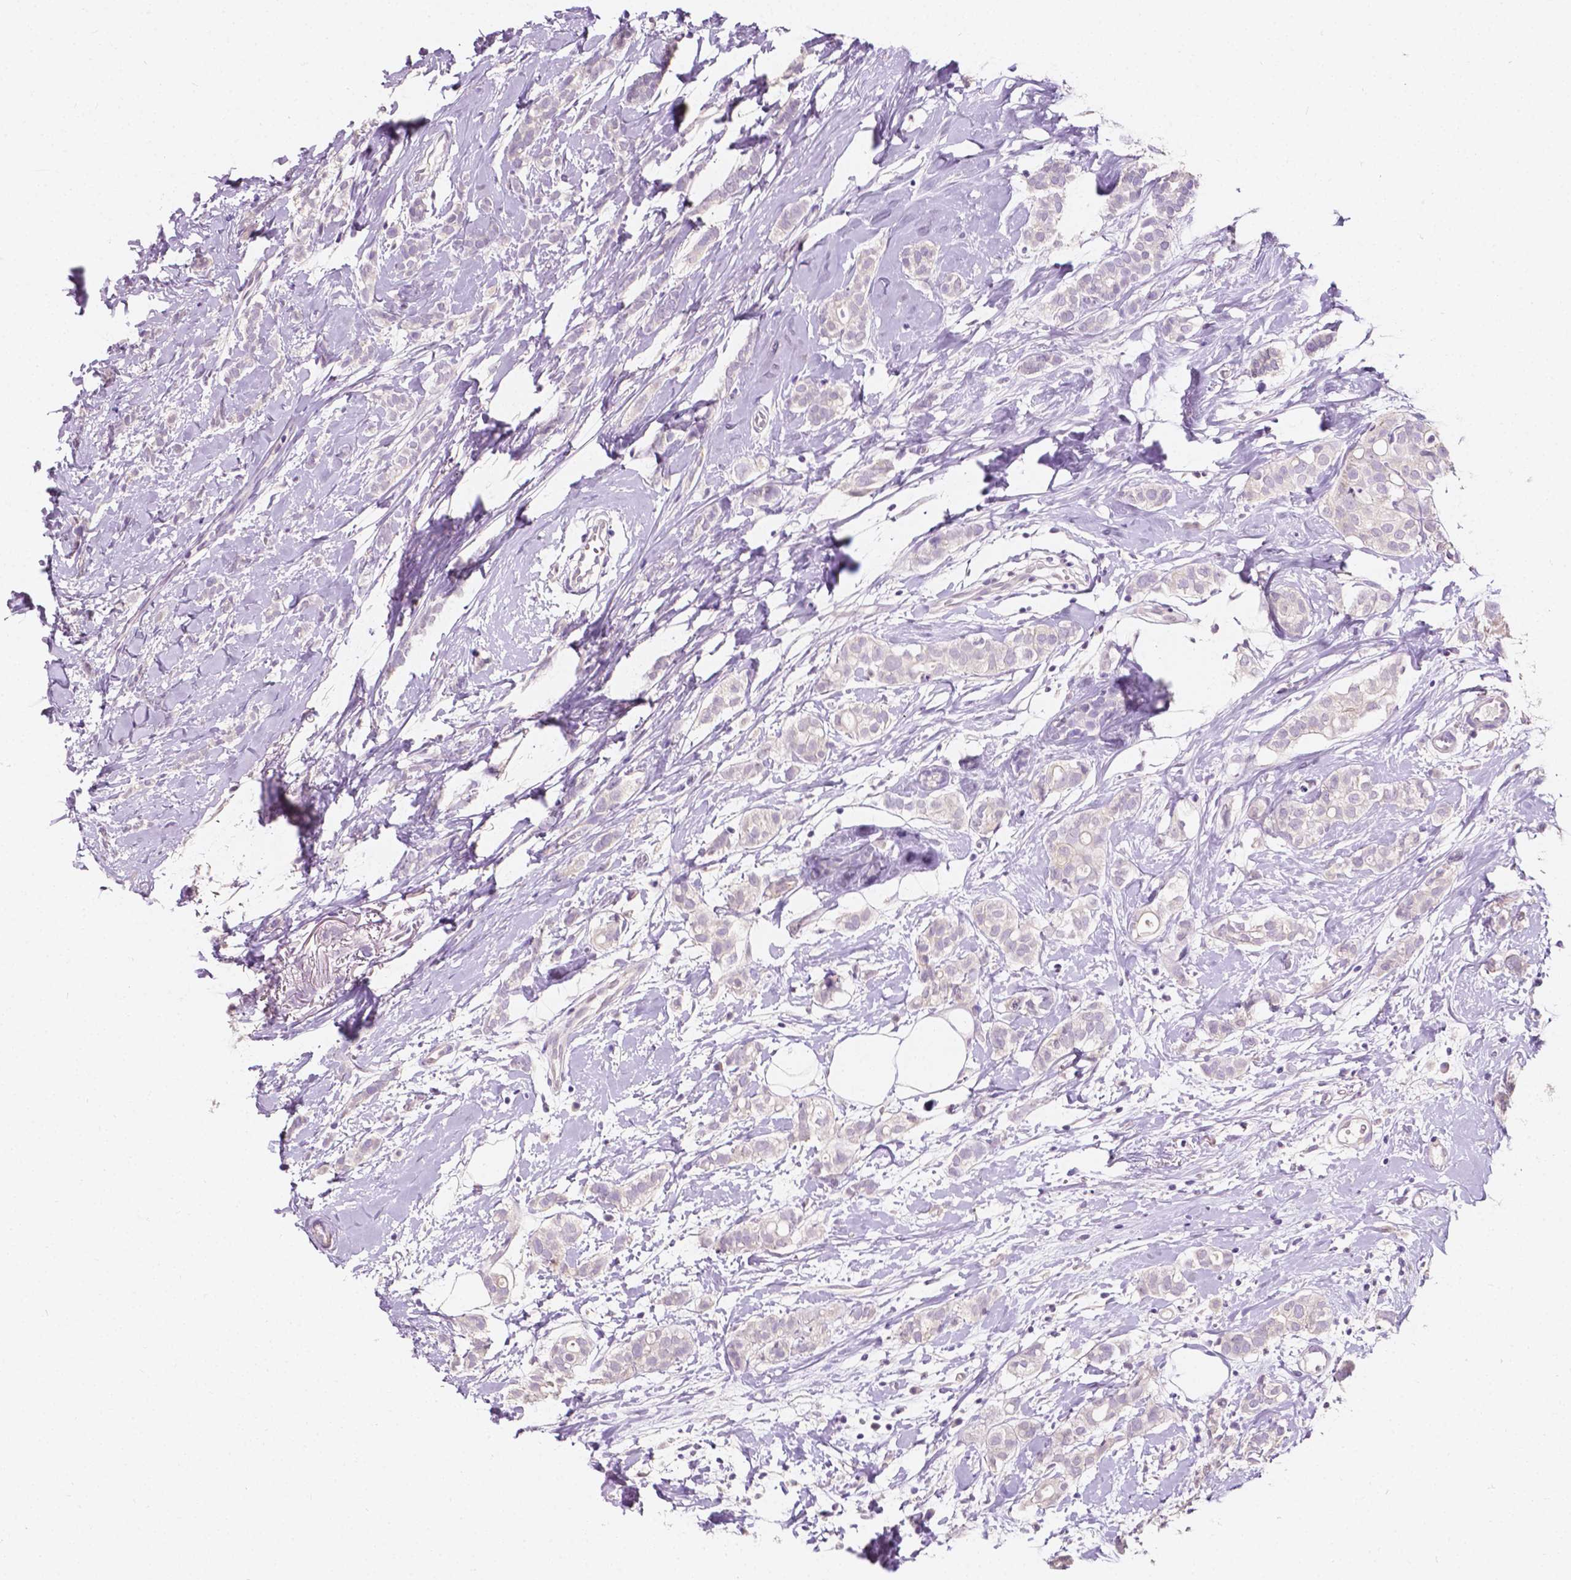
{"staining": {"intensity": "negative", "quantity": "none", "location": "none"}, "tissue": "breast cancer", "cell_type": "Tumor cells", "image_type": "cancer", "snomed": [{"axis": "morphology", "description": "Duct carcinoma"}, {"axis": "topography", "description": "Breast"}], "caption": "There is no significant staining in tumor cells of breast cancer.", "gene": "TAL1", "patient": {"sex": "female", "age": 40}}